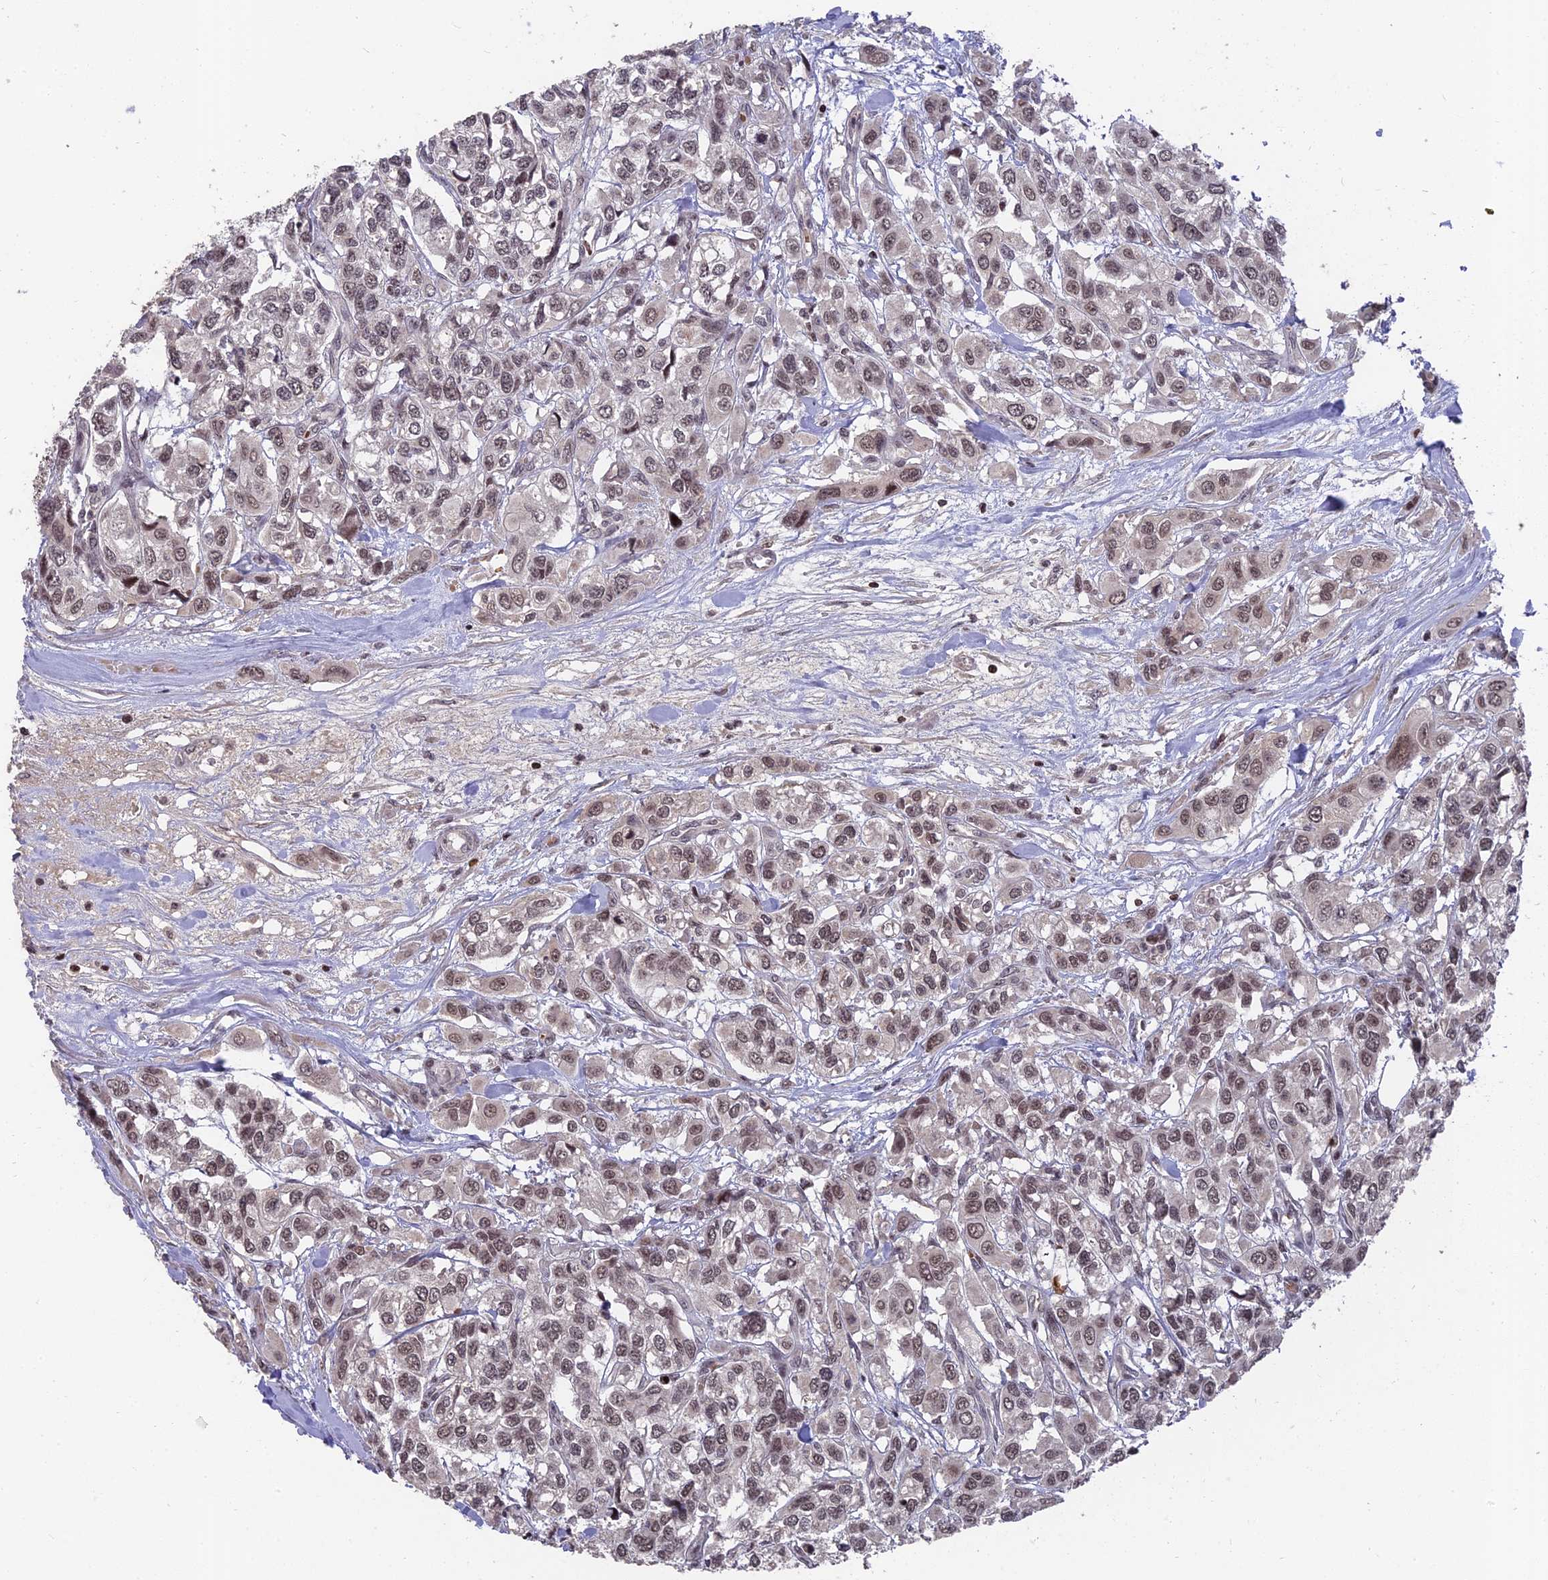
{"staining": {"intensity": "weak", "quantity": "25%-75%", "location": "nuclear"}, "tissue": "urothelial cancer", "cell_type": "Tumor cells", "image_type": "cancer", "snomed": [{"axis": "morphology", "description": "Urothelial carcinoma, High grade"}, {"axis": "topography", "description": "Urinary bladder"}], "caption": "Weak nuclear expression for a protein is identified in approximately 25%-75% of tumor cells of urothelial cancer using immunohistochemistry (IHC).", "gene": "NR1H3", "patient": {"sex": "male", "age": 67}}